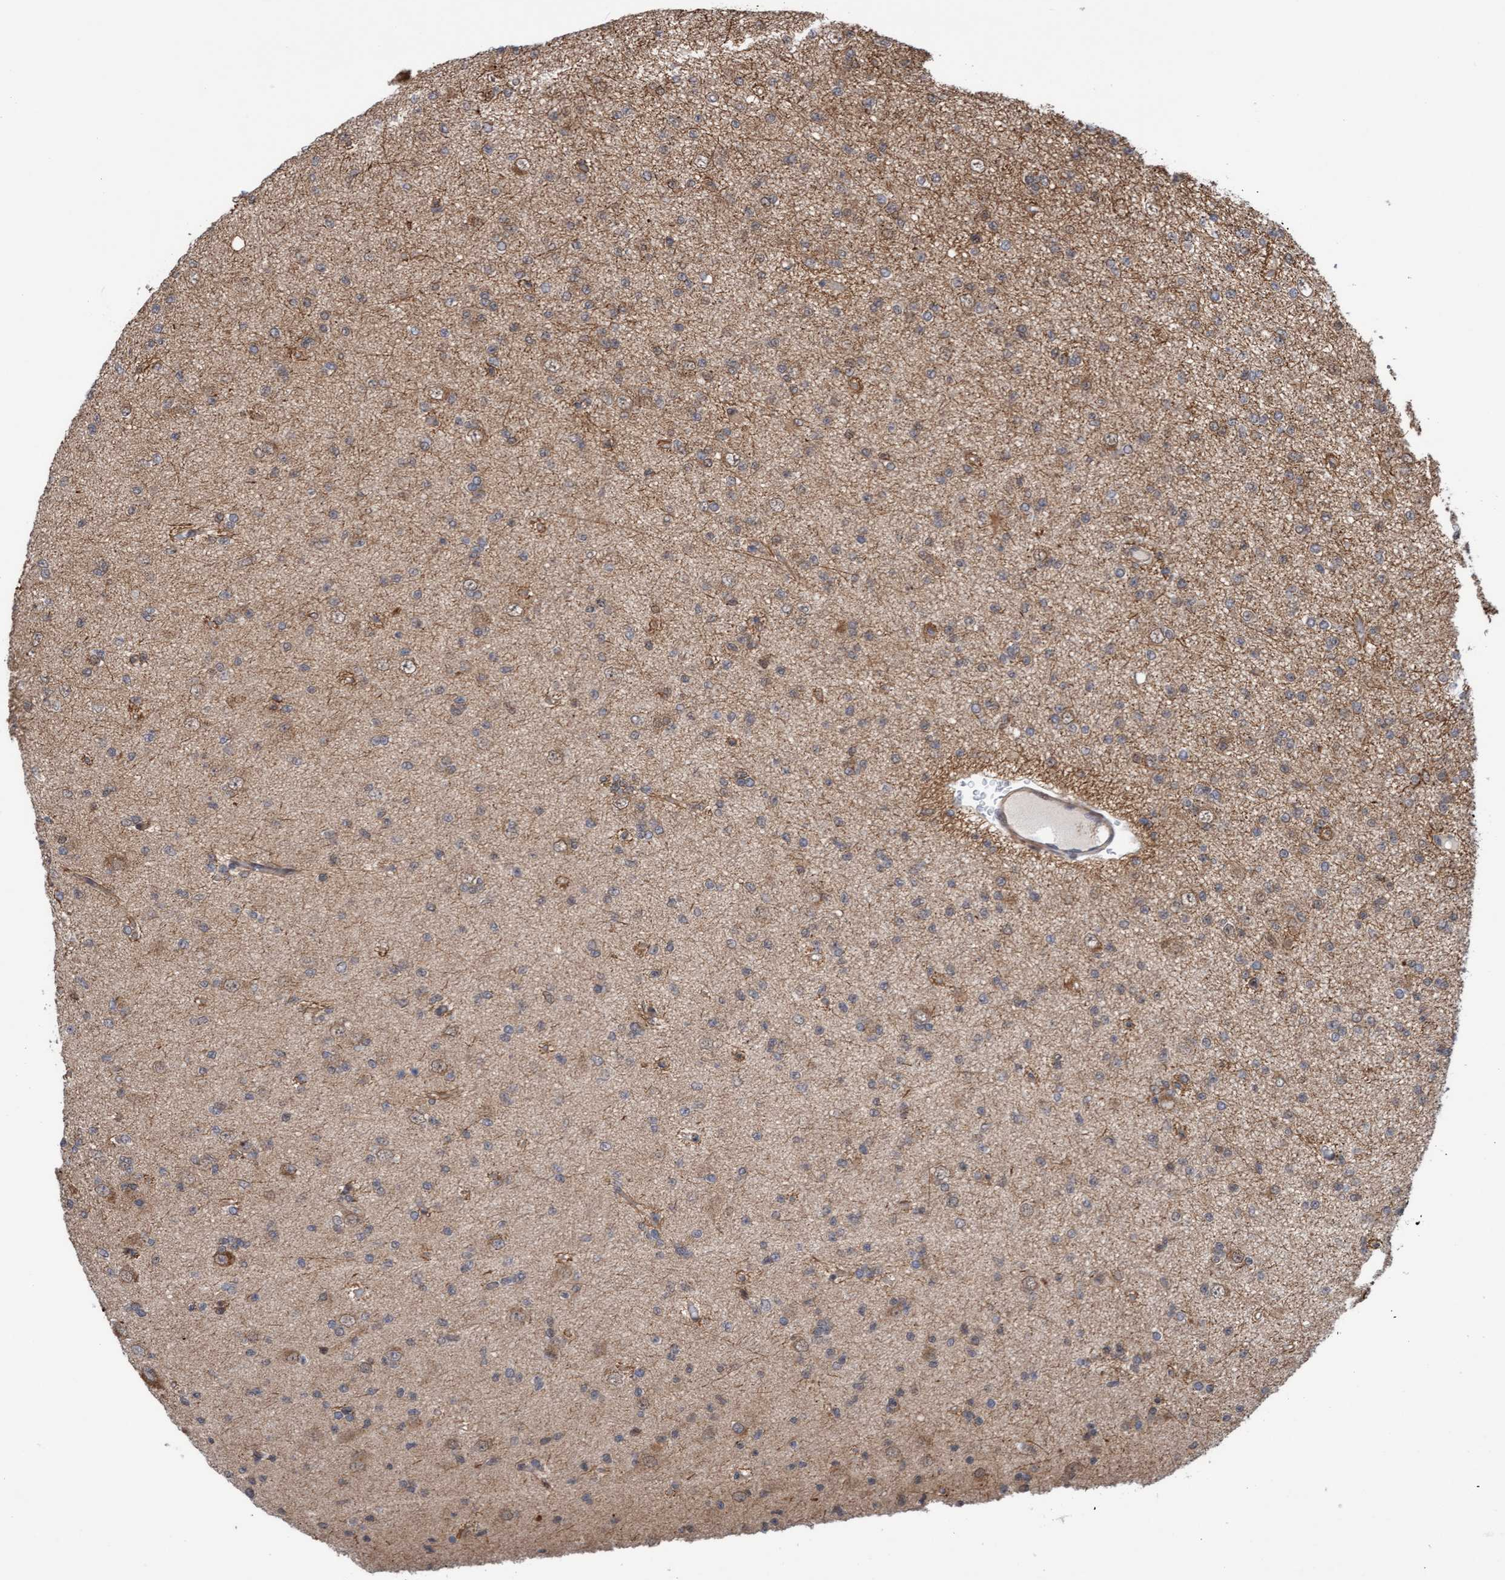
{"staining": {"intensity": "weak", "quantity": ">75%", "location": "cytoplasmic/membranous"}, "tissue": "glioma", "cell_type": "Tumor cells", "image_type": "cancer", "snomed": [{"axis": "morphology", "description": "Glioma, malignant, Low grade"}, {"axis": "topography", "description": "Brain"}], "caption": "An immunohistochemistry histopathology image of tumor tissue is shown. Protein staining in brown shows weak cytoplasmic/membranous positivity in glioma within tumor cells. Using DAB (3,3'-diaminobenzidine) (brown) and hematoxylin (blue) stains, captured at high magnification using brightfield microscopy.", "gene": "ITFG1", "patient": {"sex": "female", "age": 22}}